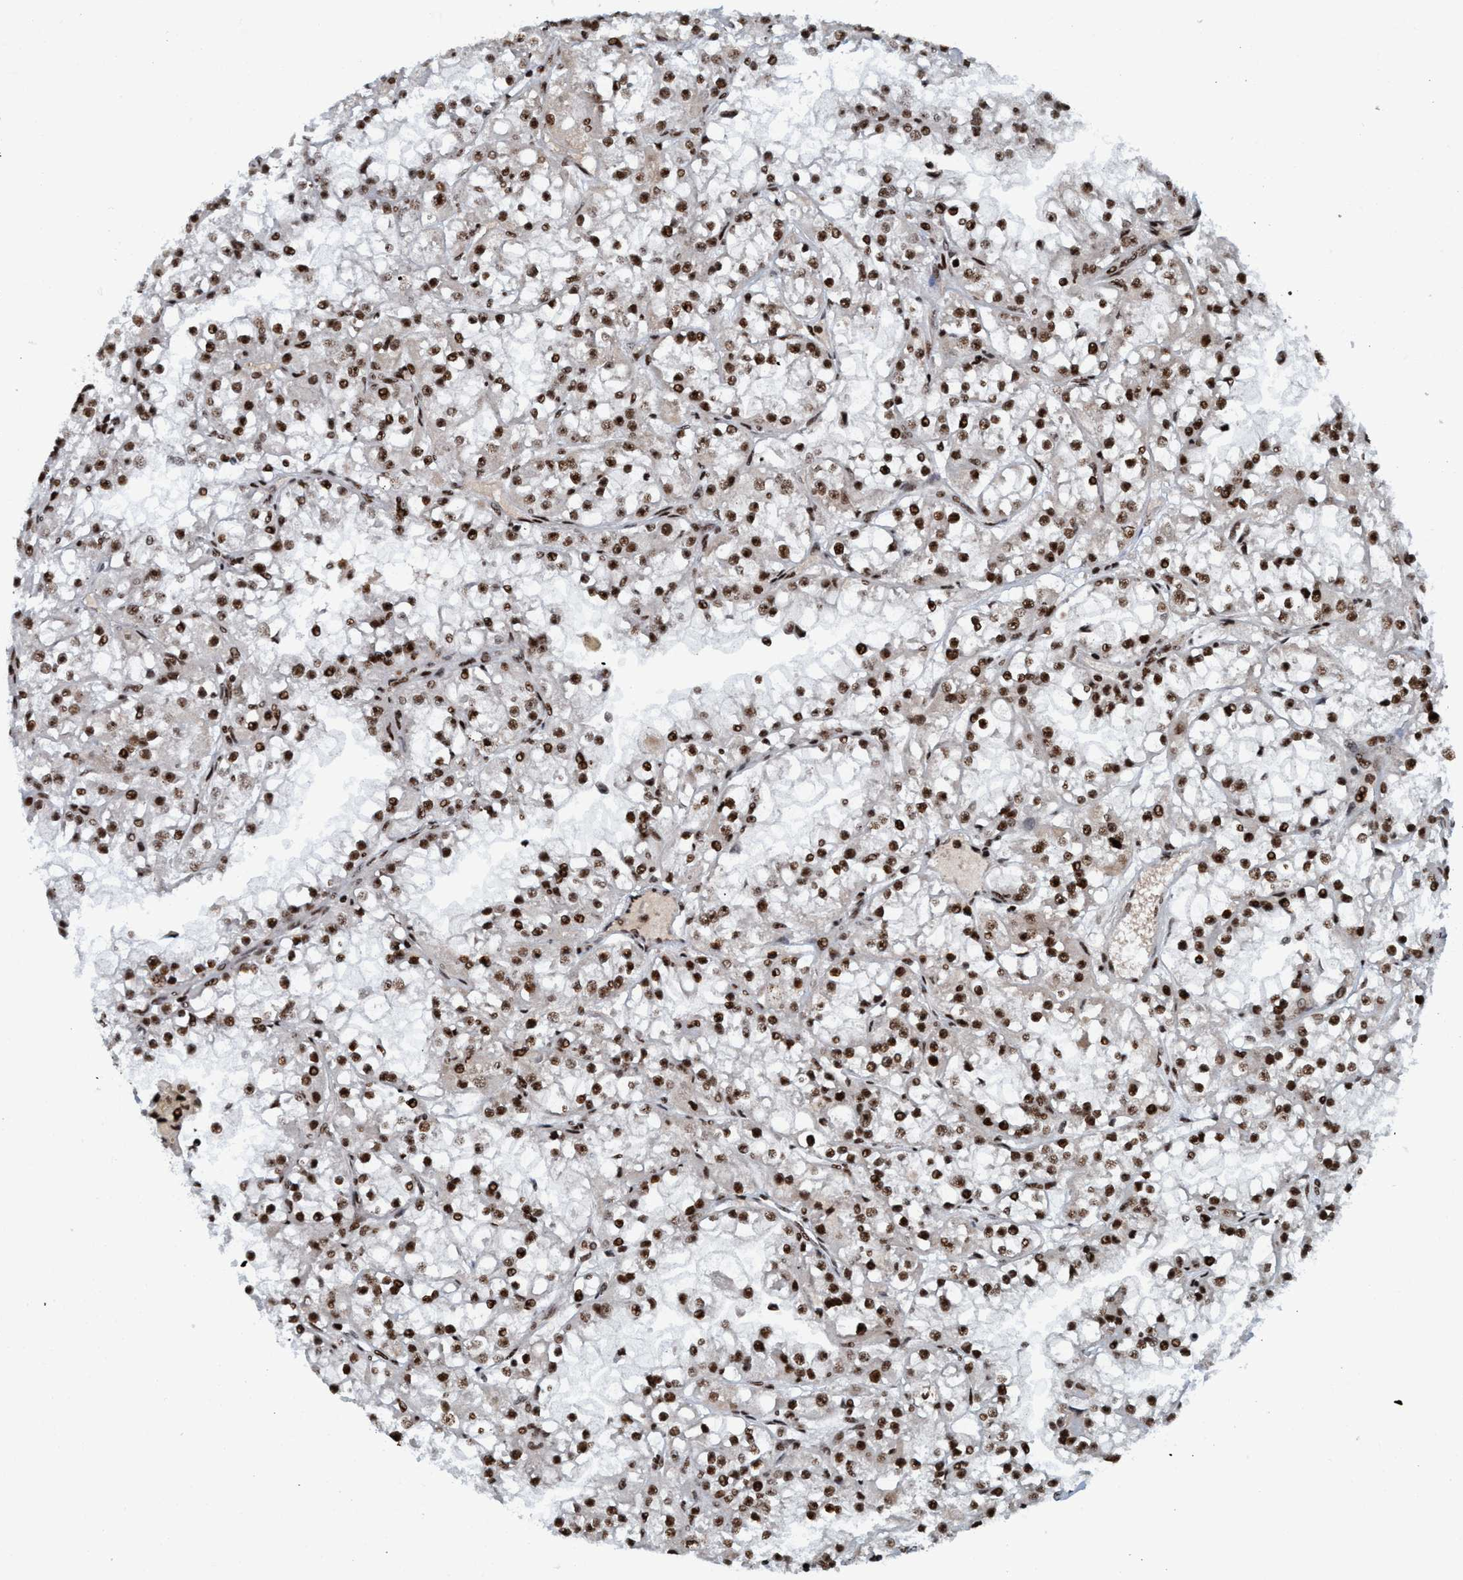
{"staining": {"intensity": "strong", "quantity": ">75%", "location": "nuclear"}, "tissue": "renal cancer", "cell_type": "Tumor cells", "image_type": "cancer", "snomed": [{"axis": "morphology", "description": "Adenocarcinoma, NOS"}, {"axis": "topography", "description": "Kidney"}], "caption": "DAB (3,3'-diaminobenzidine) immunohistochemical staining of adenocarcinoma (renal) shows strong nuclear protein positivity in approximately >75% of tumor cells.", "gene": "TOPBP1", "patient": {"sex": "female", "age": 52}}